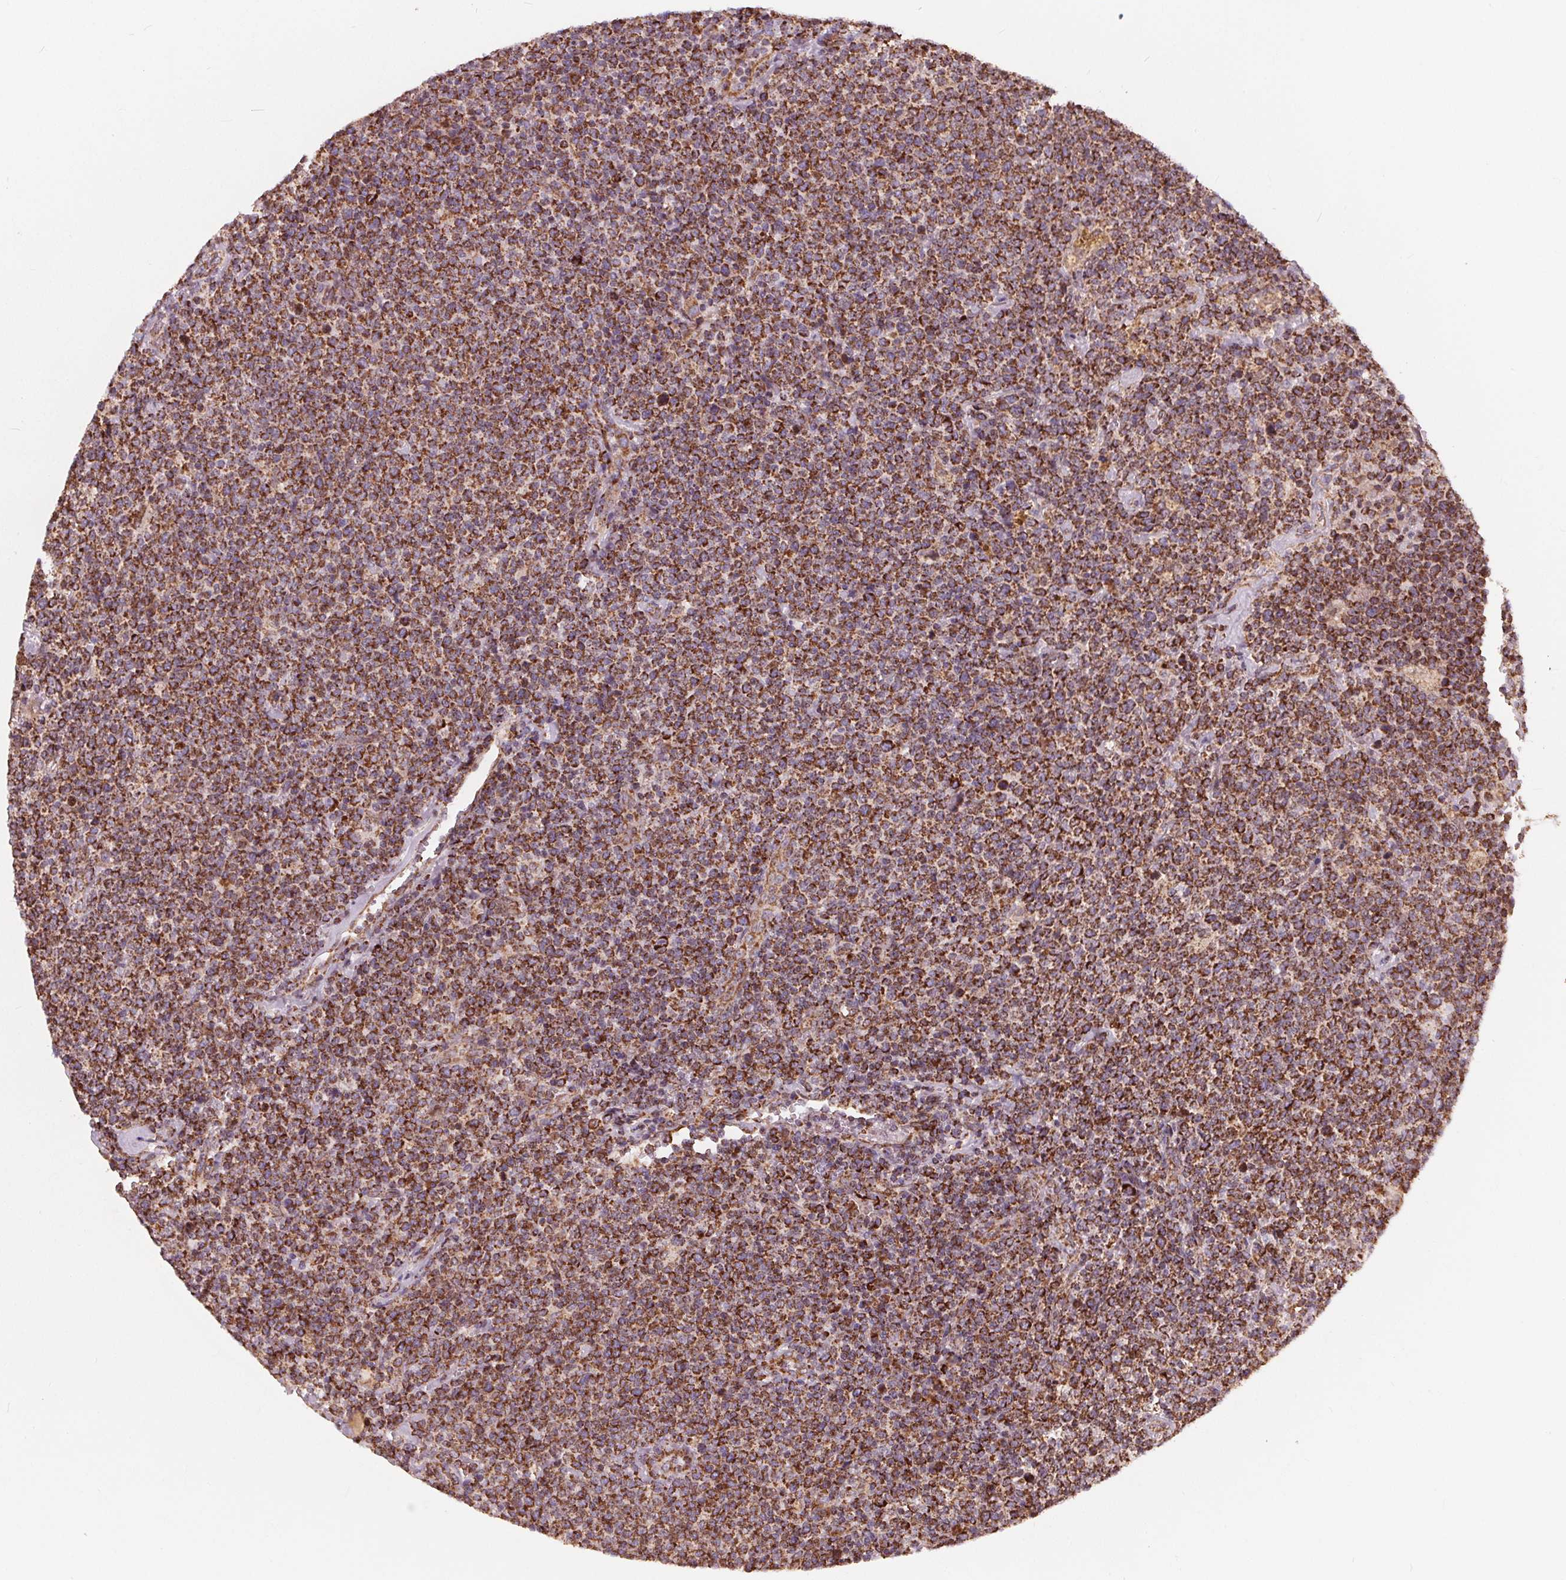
{"staining": {"intensity": "moderate", "quantity": ">75%", "location": "cytoplasmic/membranous"}, "tissue": "lymphoma", "cell_type": "Tumor cells", "image_type": "cancer", "snomed": [{"axis": "morphology", "description": "Malignant lymphoma, non-Hodgkin's type, High grade"}, {"axis": "topography", "description": "Lymph node"}], "caption": "A micrograph showing moderate cytoplasmic/membranous staining in about >75% of tumor cells in malignant lymphoma, non-Hodgkin's type (high-grade), as visualized by brown immunohistochemical staining.", "gene": "PLSCR3", "patient": {"sex": "male", "age": 61}}